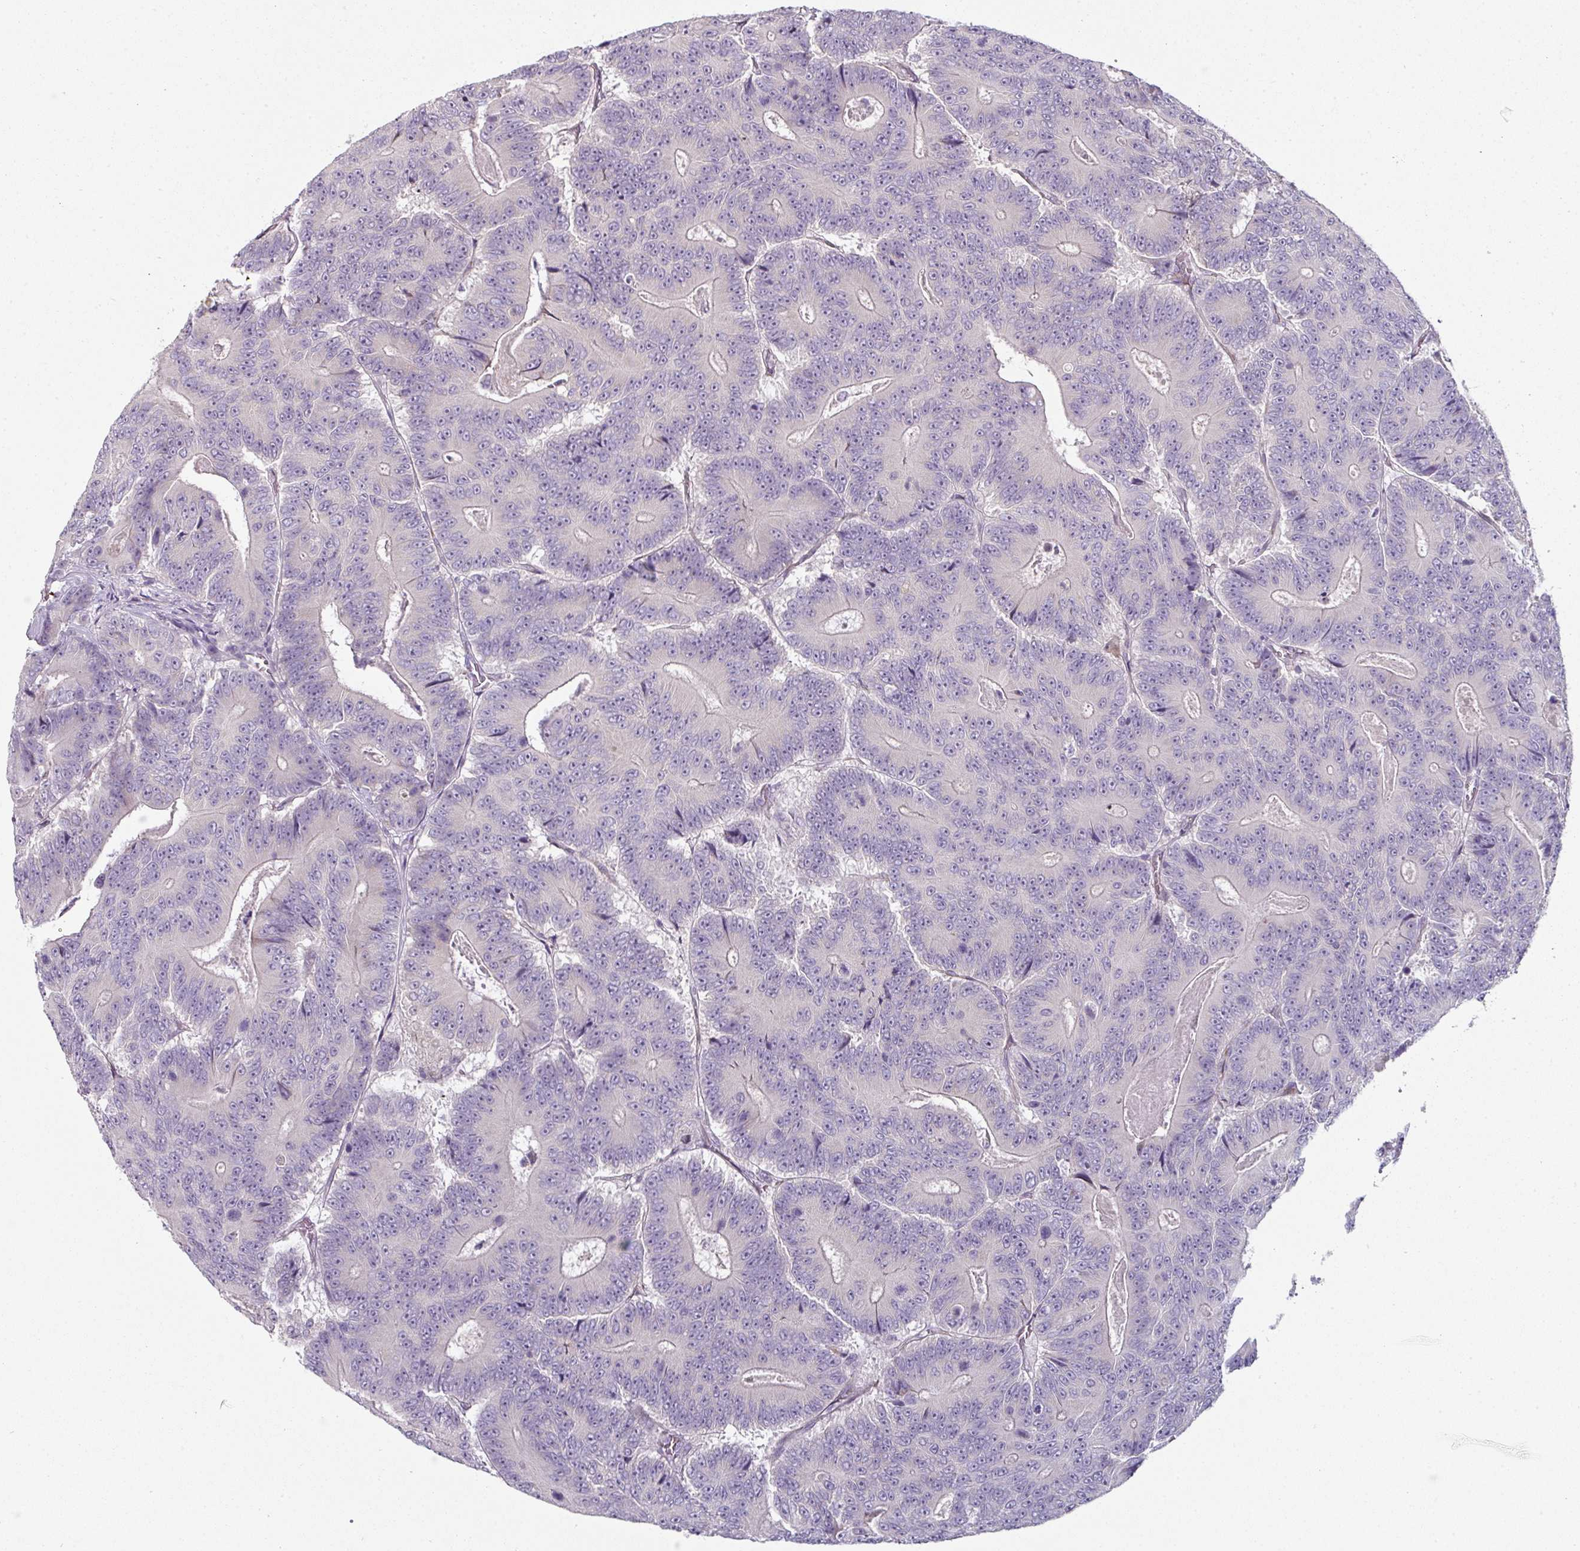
{"staining": {"intensity": "negative", "quantity": "none", "location": "none"}, "tissue": "colorectal cancer", "cell_type": "Tumor cells", "image_type": "cancer", "snomed": [{"axis": "morphology", "description": "Adenocarcinoma, NOS"}, {"axis": "topography", "description": "Colon"}], "caption": "Tumor cells show no significant protein expression in adenocarcinoma (colorectal). (IHC, brightfield microscopy, high magnification).", "gene": "FHAD1", "patient": {"sex": "male", "age": 83}}